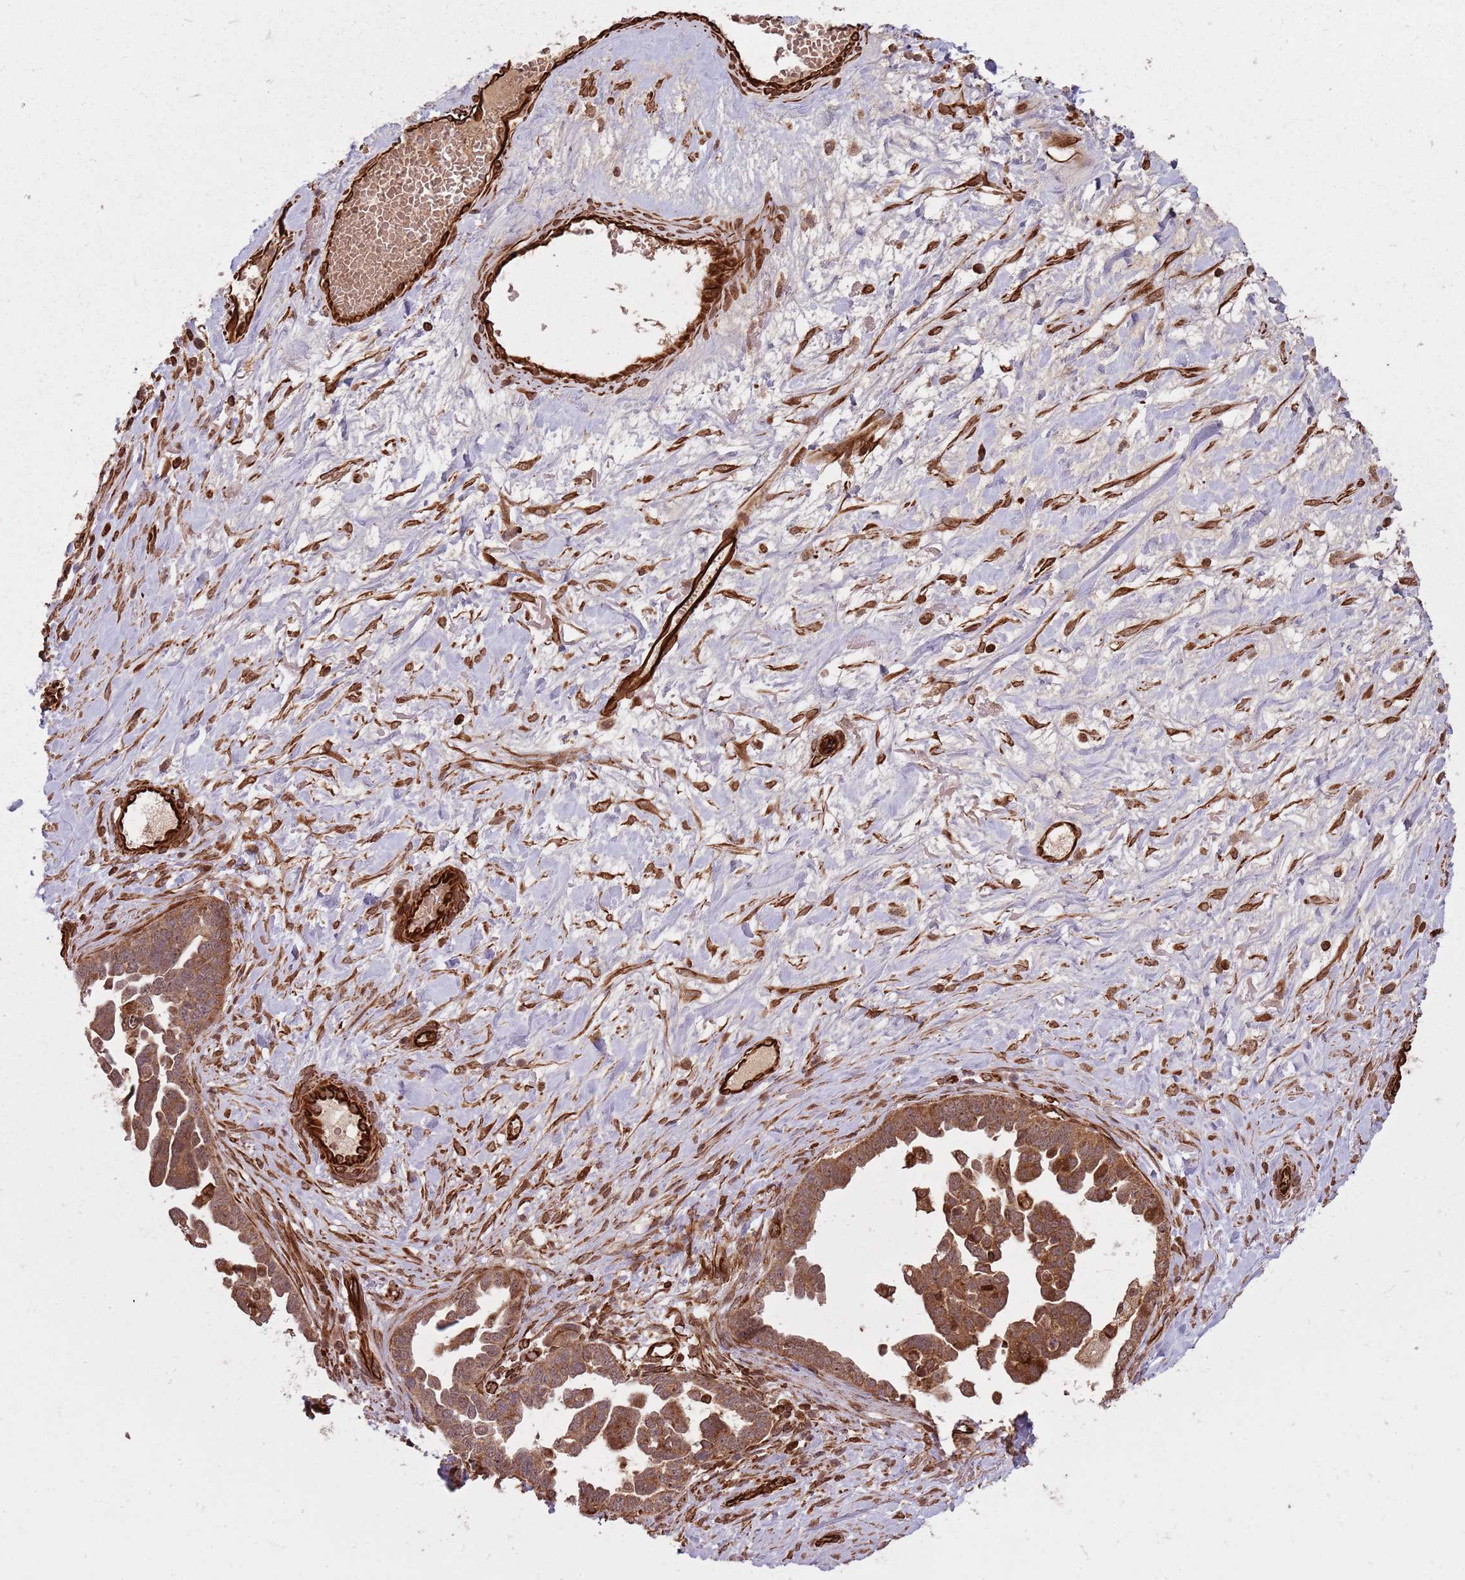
{"staining": {"intensity": "moderate", "quantity": ">75%", "location": "cytoplasmic/membranous,nuclear"}, "tissue": "ovarian cancer", "cell_type": "Tumor cells", "image_type": "cancer", "snomed": [{"axis": "morphology", "description": "Cystadenocarcinoma, serous, NOS"}, {"axis": "topography", "description": "Ovary"}], "caption": "DAB immunohistochemical staining of ovarian cancer shows moderate cytoplasmic/membranous and nuclear protein expression in about >75% of tumor cells.", "gene": "ADAMTS3", "patient": {"sex": "female", "age": 54}}